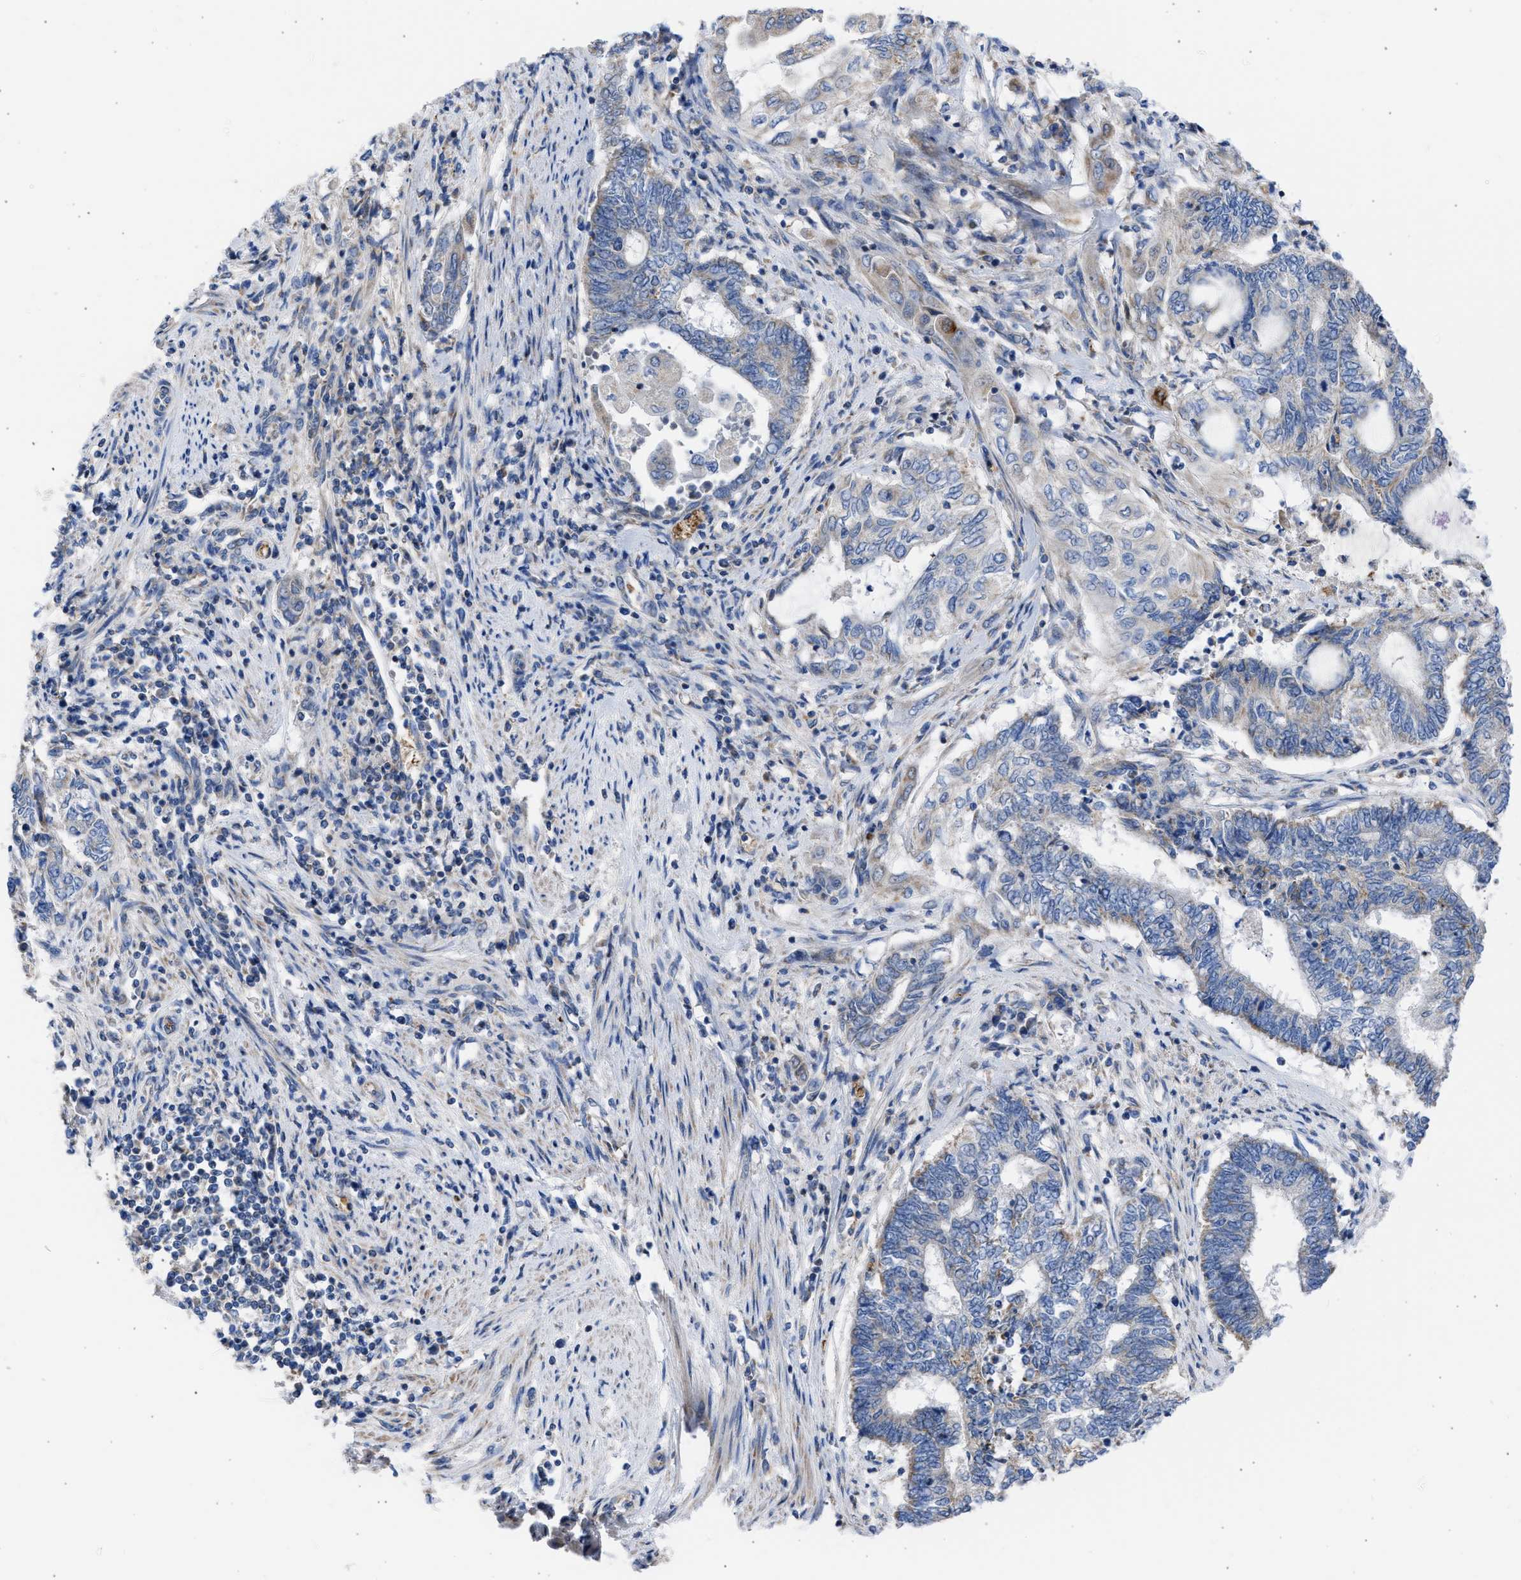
{"staining": {"intensity": "weak", "quantity": "<25%", "location": "cytoplasmic/membranous"}, "tissue": "endometrial cancer", "cell_type": "Tumor cells", "image_type": "cancer", "snomed": [{"axis": "morphology", "description": "Adenocarcinoma, NOS"}, {"axis": "topography", "description": "Uterus"}, {"axis": "topography", "description": "Endometrium"}], "caption": "Immunohistochemistry (IHC) histopathology image of human endometrial cancer stained for a protein (brown), which displays no expression in tumor cells. The staining is performed using DAB brown chromogen with nuclei counter-stained in using hematoxylin.", "gene": "BTG3", "patient": {"sex": "female", "age": 70}}